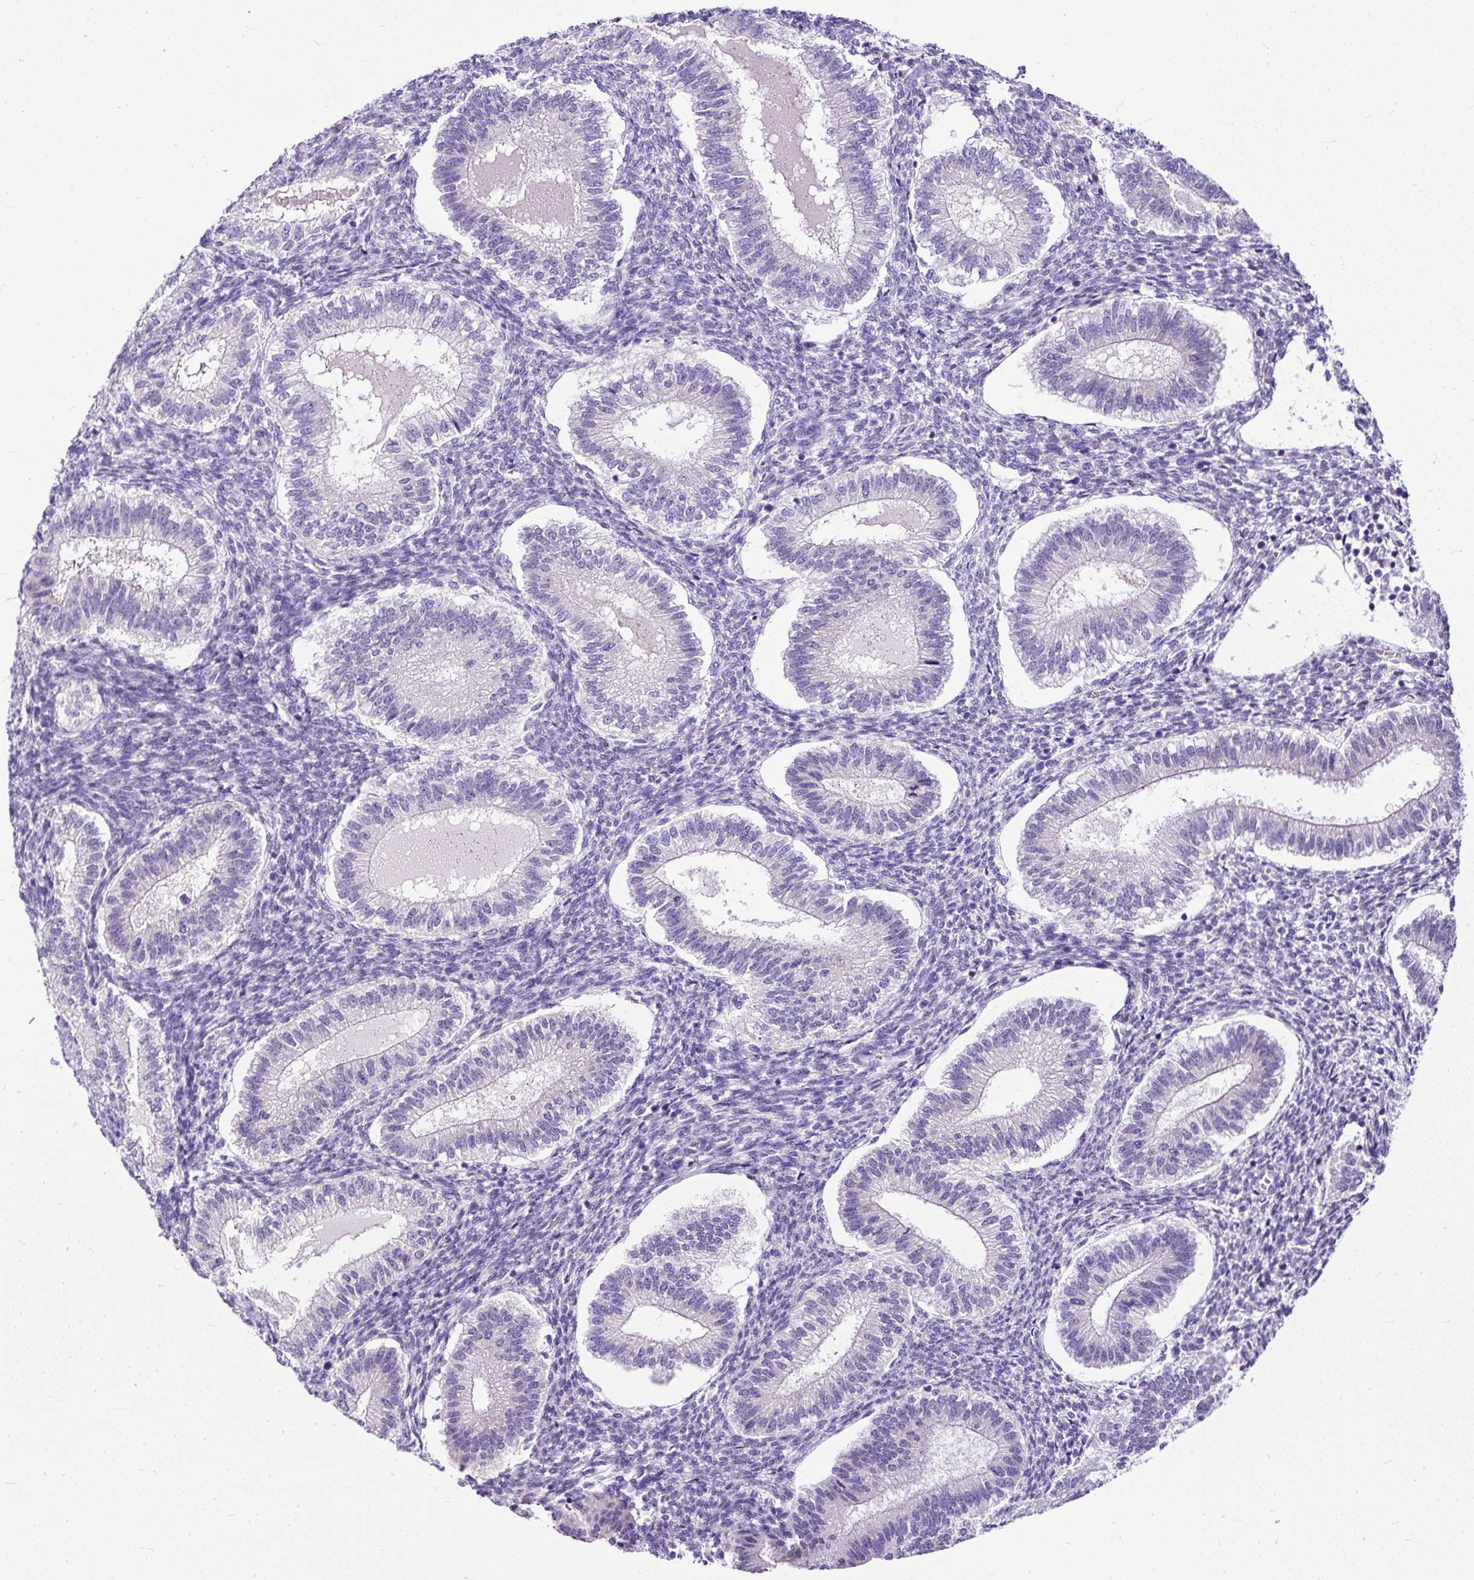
{"staining": {"intensity": "negative", "quantity": "none", "location": "none"}, "tissue": "endometrium", "cell_type": "Cells in endometrial stroma", "image_type": "normal", "snomed": [{"axis": "morphology", "description": "Normal tissue, NOS"}, {"axis": "topography", "description": "Endometrium"}], "caption": "The photomicrograph reveals no staining of cells in endometrial stroma in normal endometrium. (DAB (3,3'-diaminobenzidine) immunohistochemistry, high magnification).", "gene": "STOX2", "patient": {"sex": "female", "age": 25}}